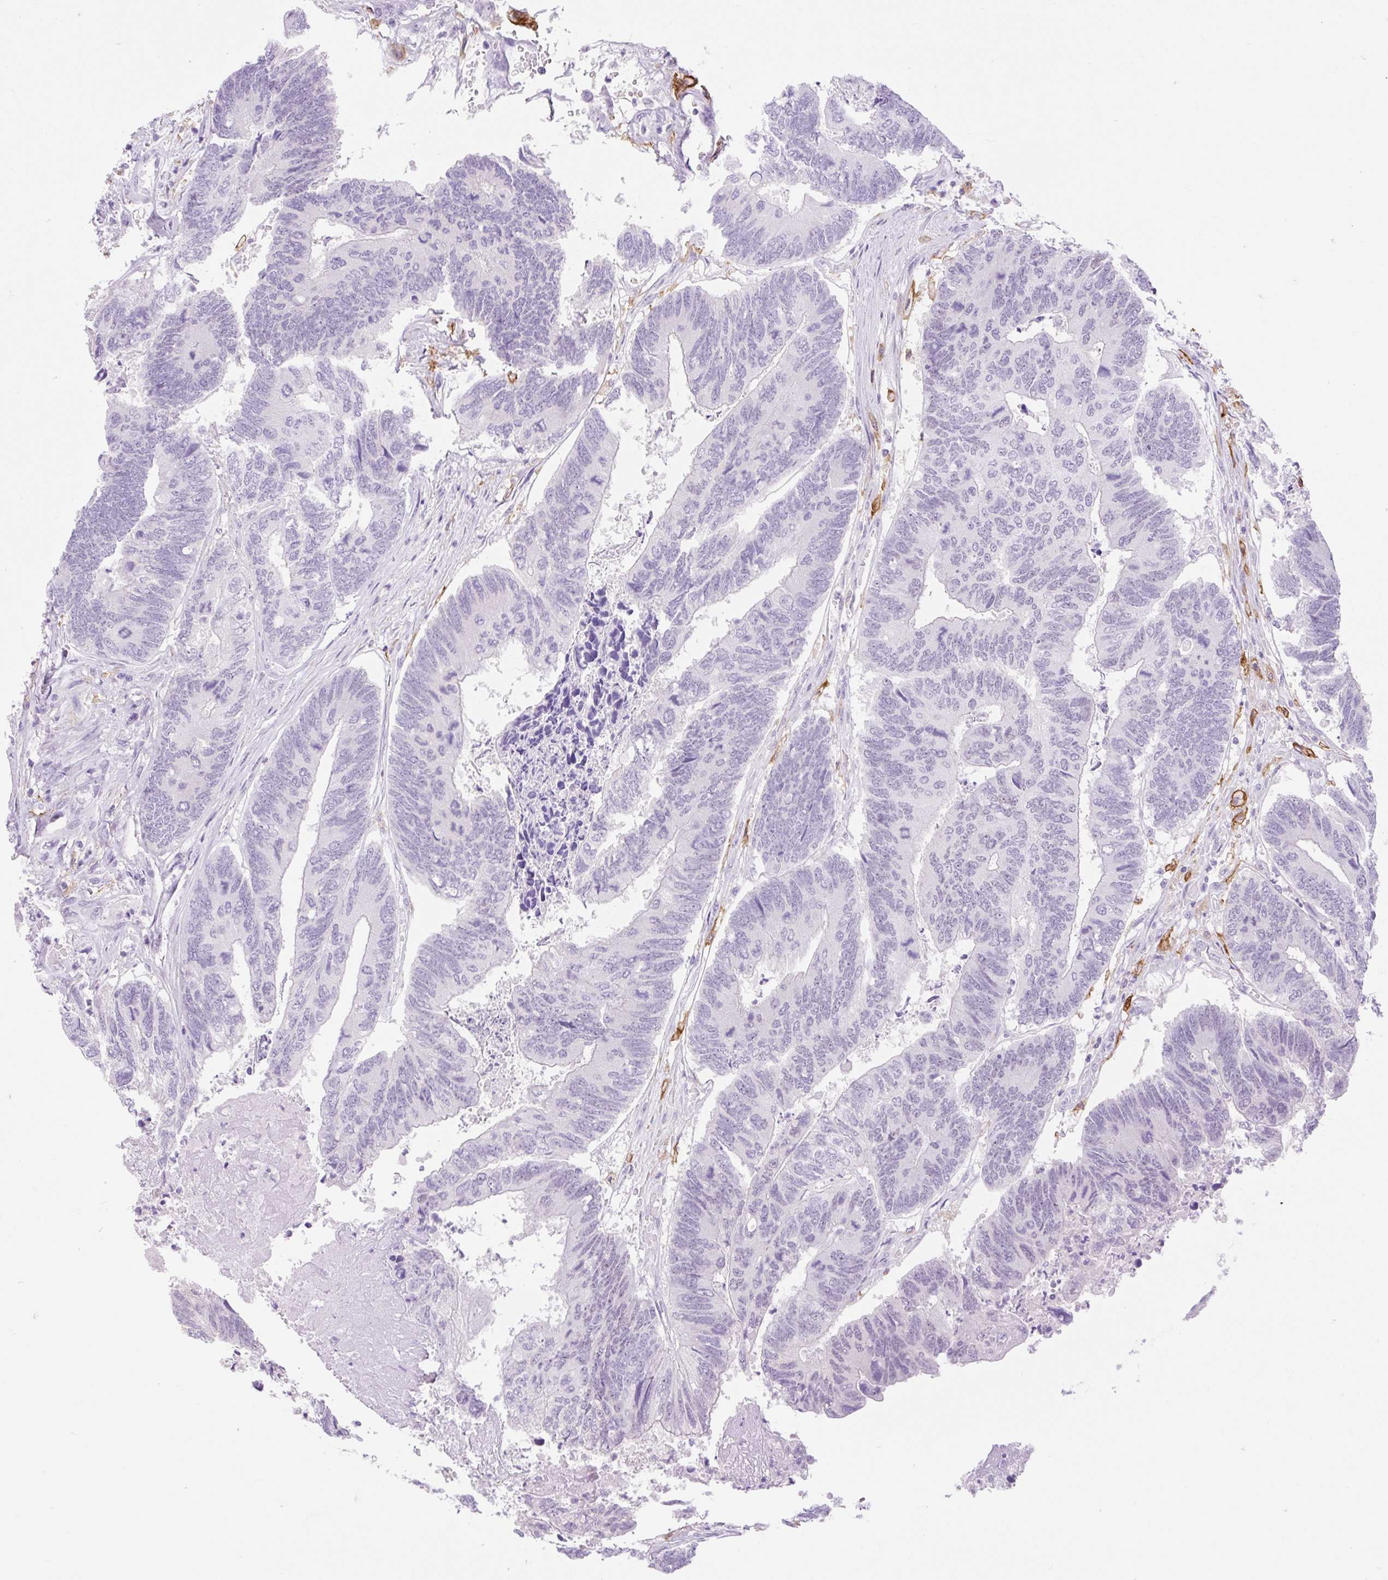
{"staining": {"intensity": "negative", "quantity": "none", "location": "none"}, "tissue": "colorectal cancer", "cell_type": "Tumor cells", "image_type": "cancer", "snomed": [{"axis": "morphology", "description": "Adenocarcinoma, NOS"}, {"axis": "topography", "description": "Colon"}], "caption": "DAB immunohistochemical staining of colorectal cancer reveals no significant staining in tumor cells. (DAB immunohistochemistry (IHC), high magnification).", "gene": "SIGLEC1", "patient": {"sex": "female", "age": 67}}